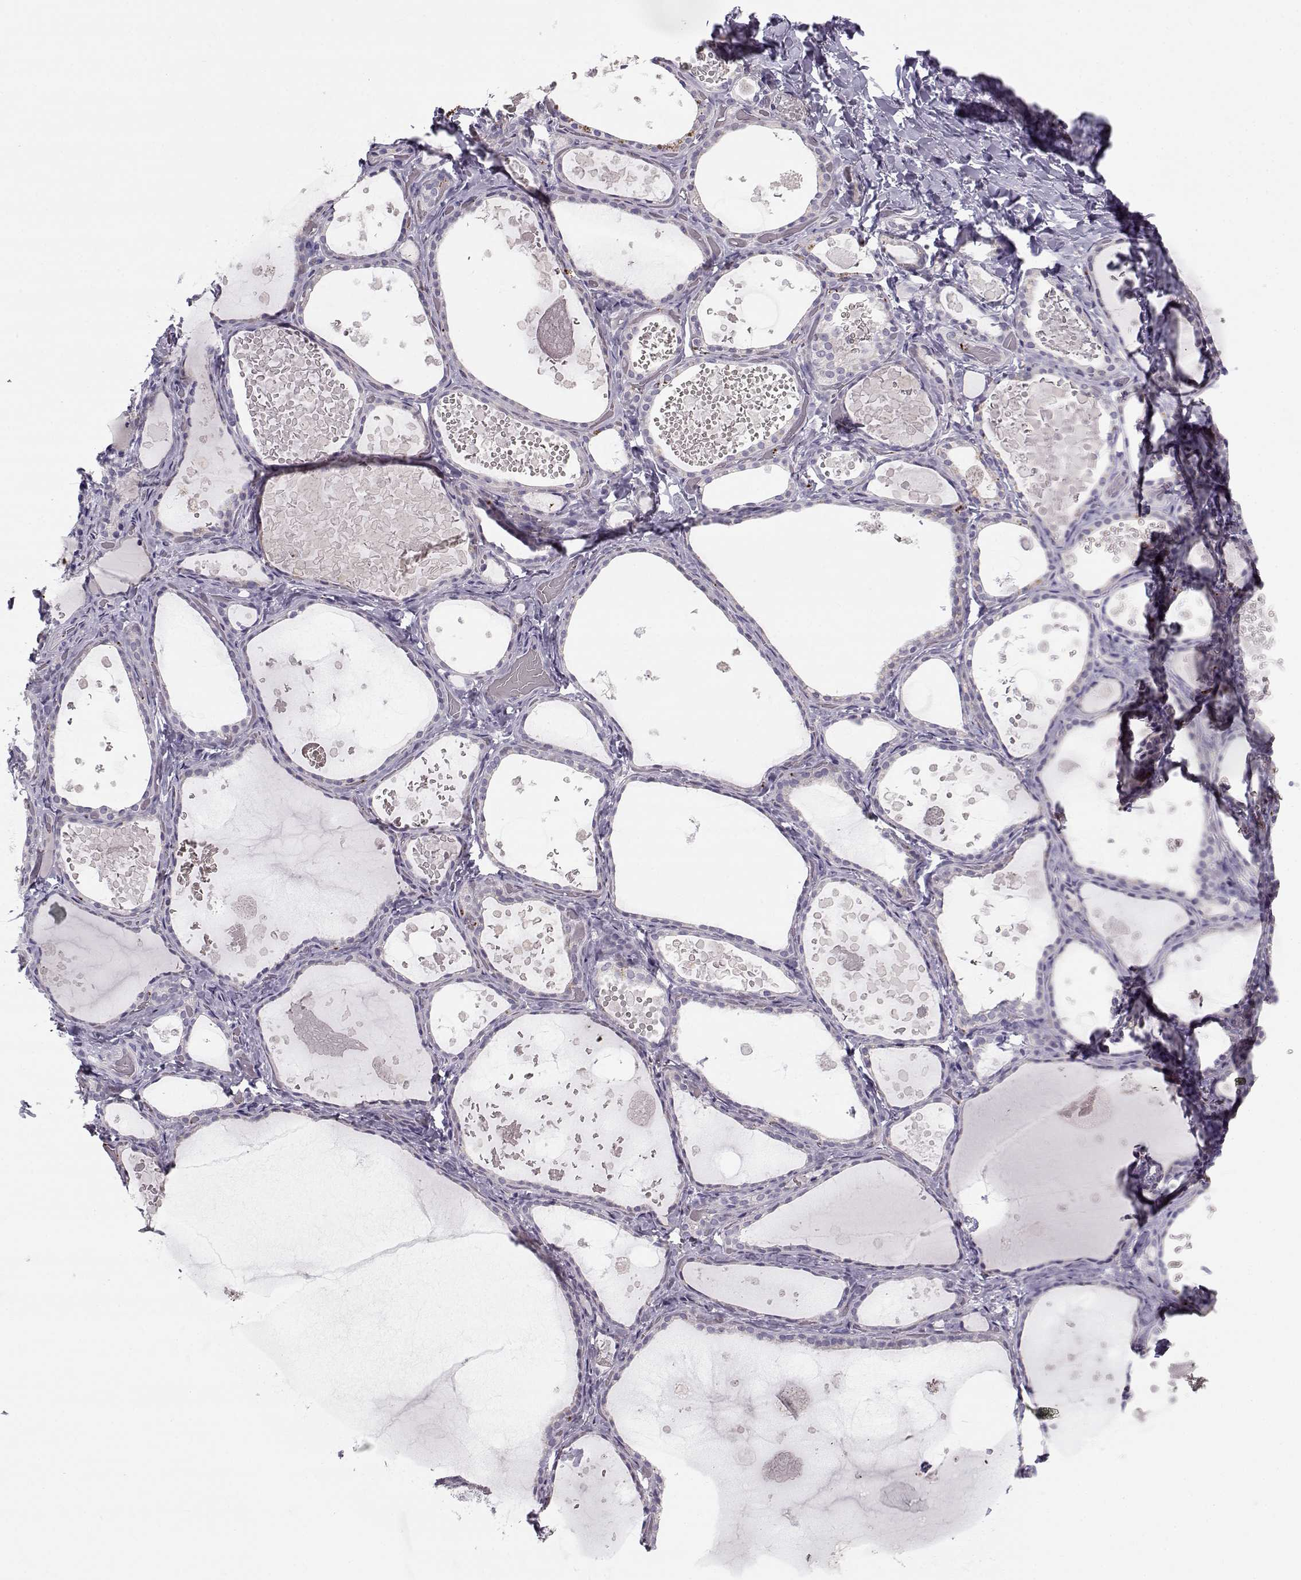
{"staining": {"intensity": "negative", "quantity": "none", "location": "none"}, "tissue": "thyroid gland", "cell_type": "Glandular cells", "image_type": "normal", "snomed": [{"axis": "morphology", "description": "Normal tissue, NOS"}, {"axis": "topography", "description": "Thyroid gland"}], "caption": "High power microscopy image of an immunohistochemistry (IHC) histopathology image of normal thyroid gland, revealing no significant positivity in glandular cells.", "gene": "KLF17", "patient": {"sex": "female", "age": 56}}